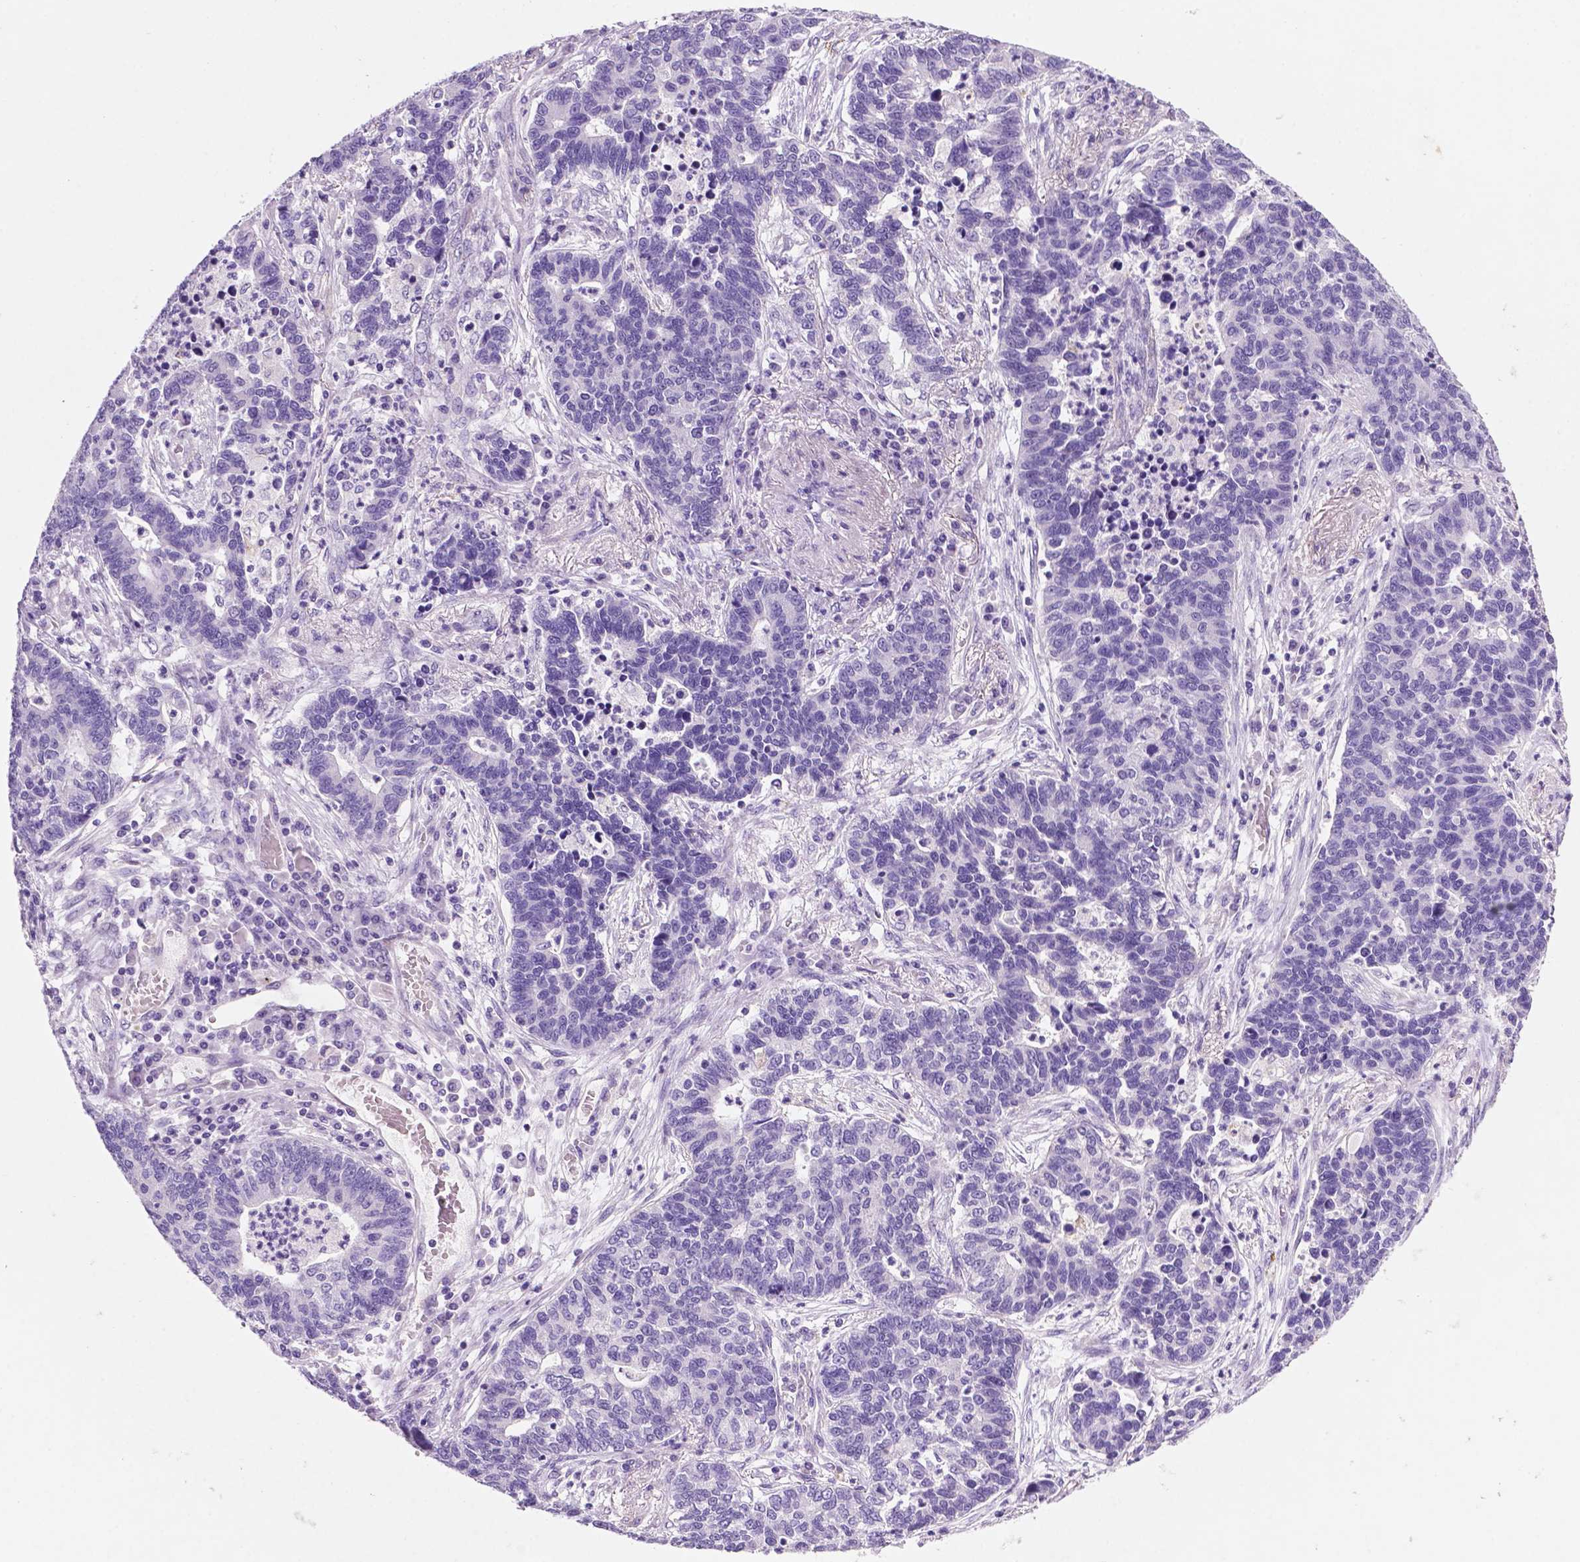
{"staining": {"intensity": "negative", "quantity": "none", "location": "none"}, "tissue": "lung cancer", "cell_type": "Tumor cells", "image_type": "cancer", "snomed": [{"axis": "morphology", "description": "Adenocarcinoma, NOS"}, {"axis": "topography", "description": "Lung"}], "caption": "There is no significant positivity in tumor cells of lung adenocarcinoma.", "gene": "C18orf21", "patient": {"sex": "female", "age": 57}}